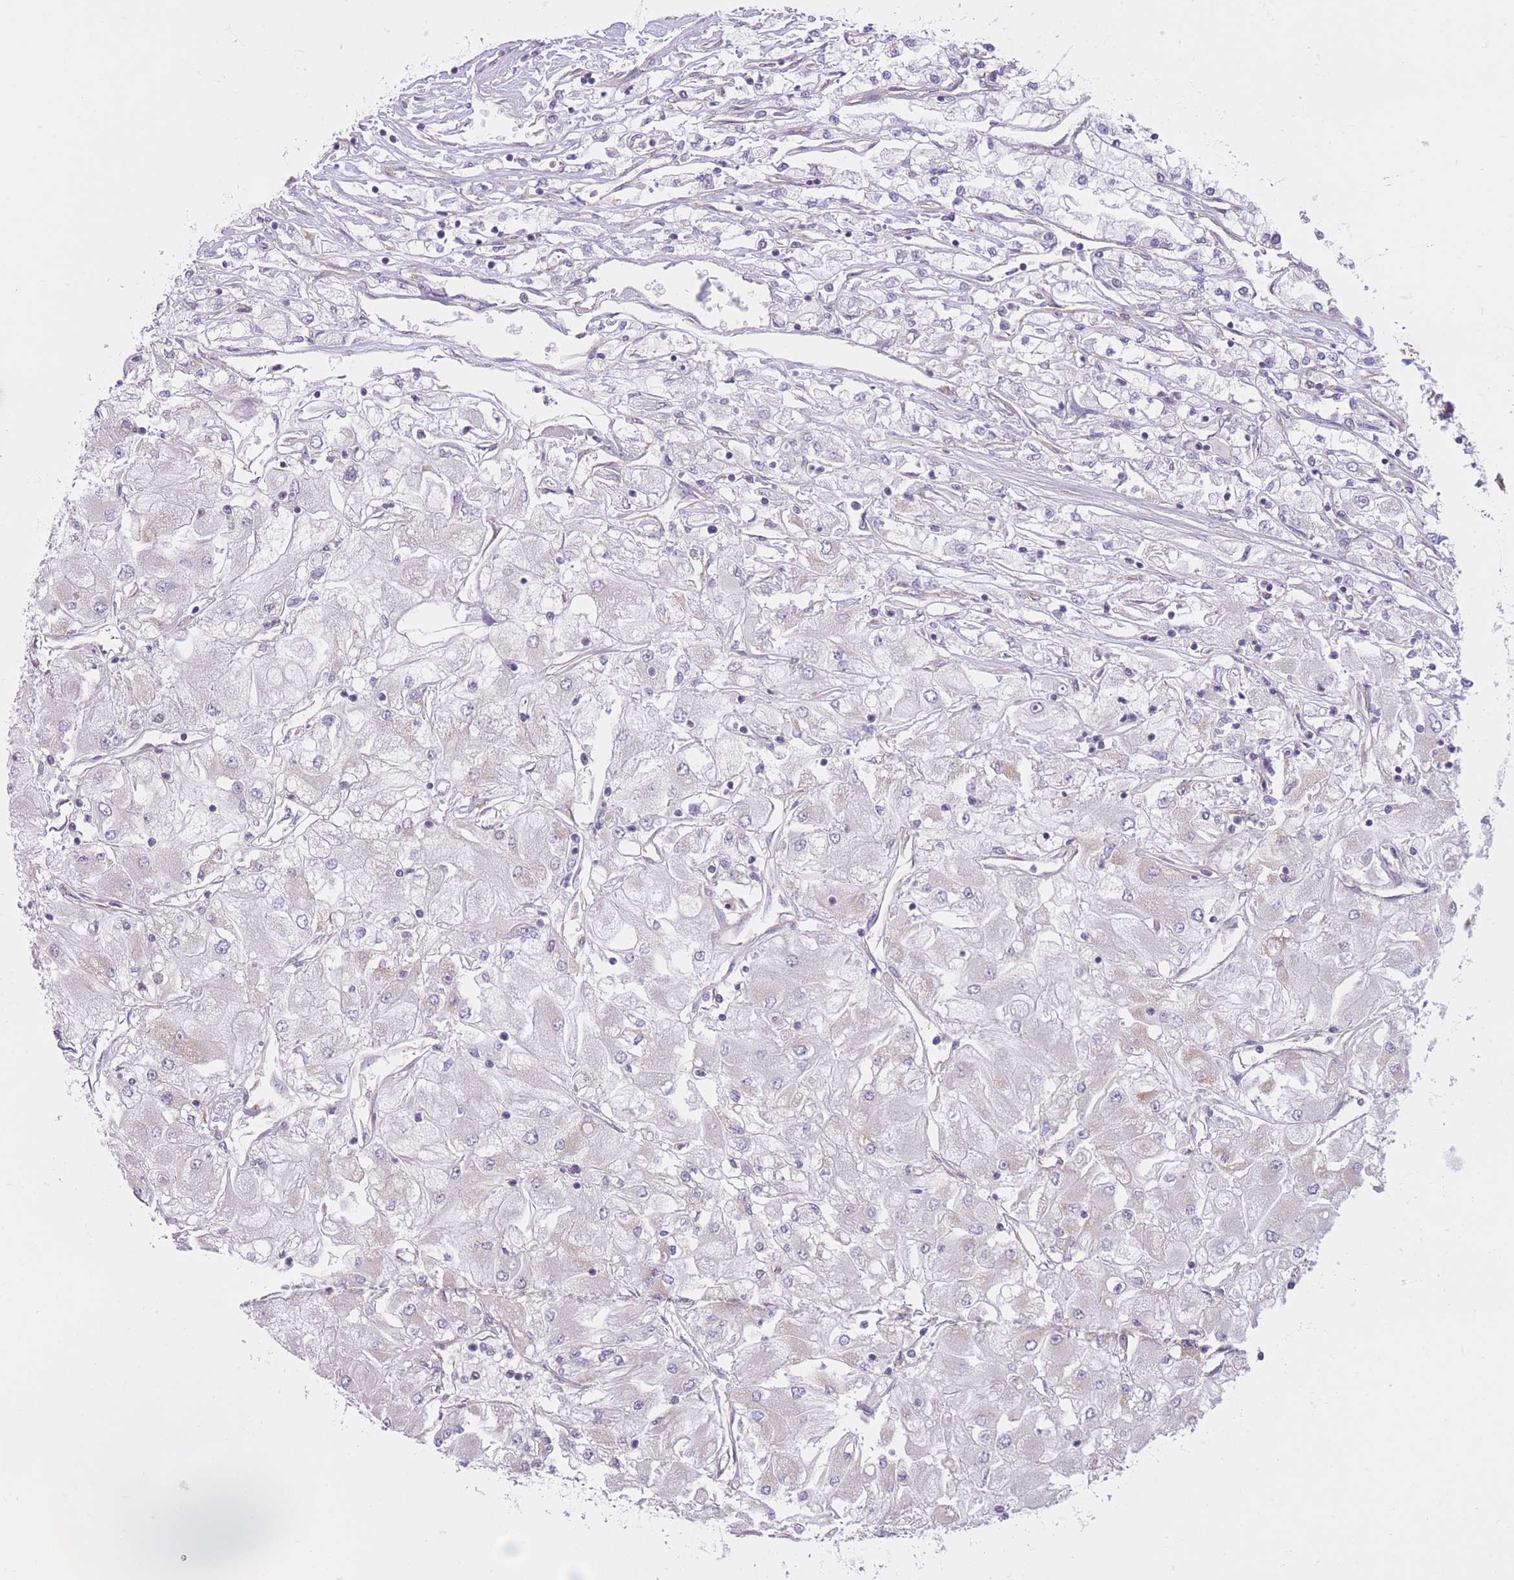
{"staining": {"intensity": "negative", "quantity": "none", "location": "none"}, "tissue": "renal cancer", "cell_type": "Tumor cells", "image_type": "cancer", "snomed": [{"axis": "morphology", "description": "Adenocarcinoma, NOS"}, {"axis": "topography", "description": "Kidney"}], "caption": "A high-resolution image shows immunohistochemistry (IHC) staining of renal cancer (adenocarcinoma), which displays no significant expression in tumor cells.", "gene": "SERPINB3", "patient": {"sex": "male", "age": 80}}